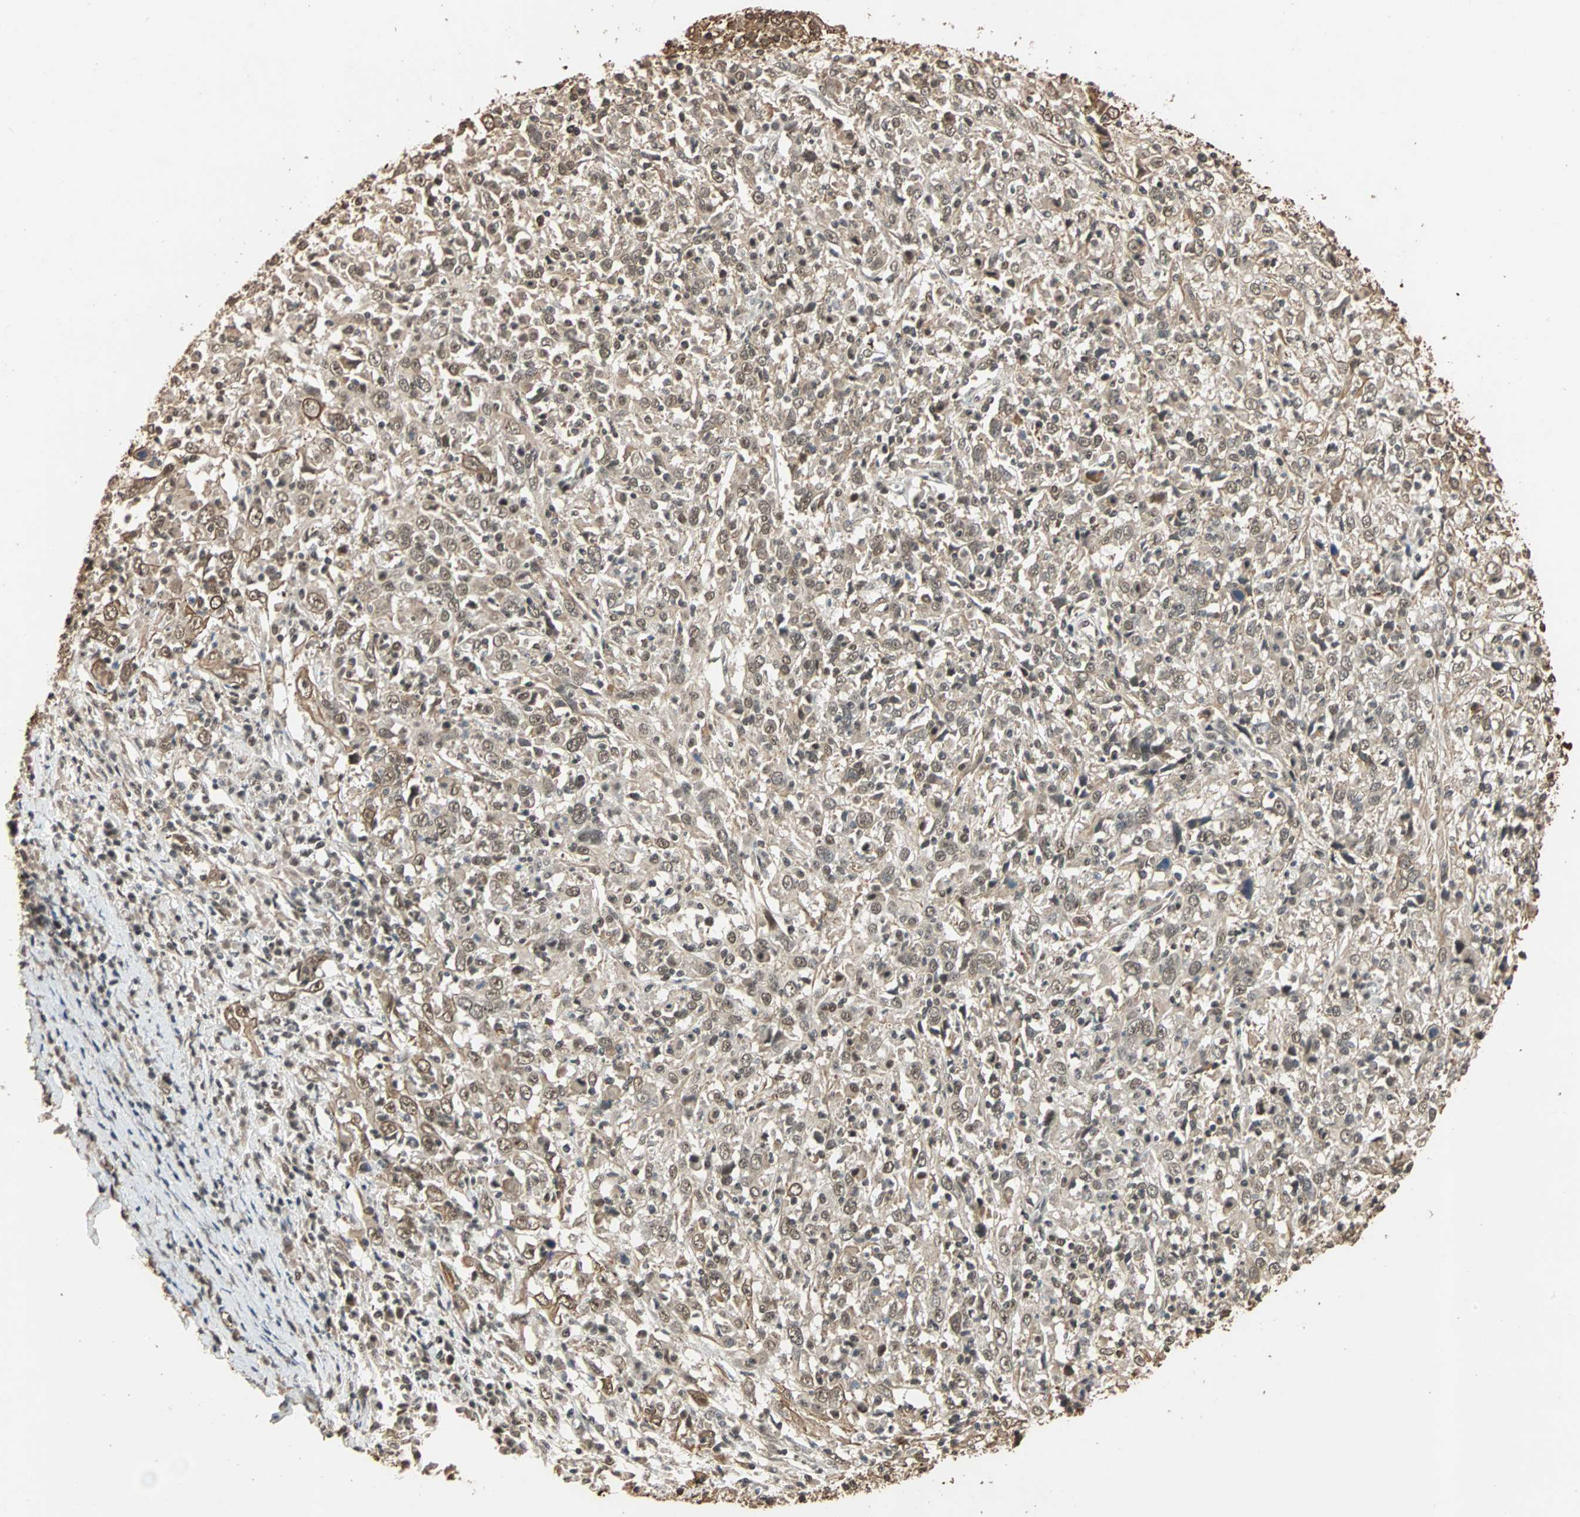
{"staining": {"intensity": "moderate", "quantity": ">75%", "location": "cytoplasmic/membranous,nuclear"}, "tissue": "cervical cancer", "cell_type": "Tumor cells", "image_type": "cancer", "snomed": [{"axis": "morphology", "description": "Squamous cell carcinoma, NOS"}, {"axis": "topography", "description": "Cervix"}], "caption": "Cervical squamous cell carcinoma tissue reveals moderate cytoplasmic/membranous and nuclear staining in about >75% of tumor cells, visualized by immunohistochemistry. The protein is stained brown, and the nuclei are stained in blue (DAB (3,3'-diaminobenzidine) IHC with brightfield microscopy, high magnification).", "gene": "CDC5L", "patient": {"sex": "female", "age": 46}}